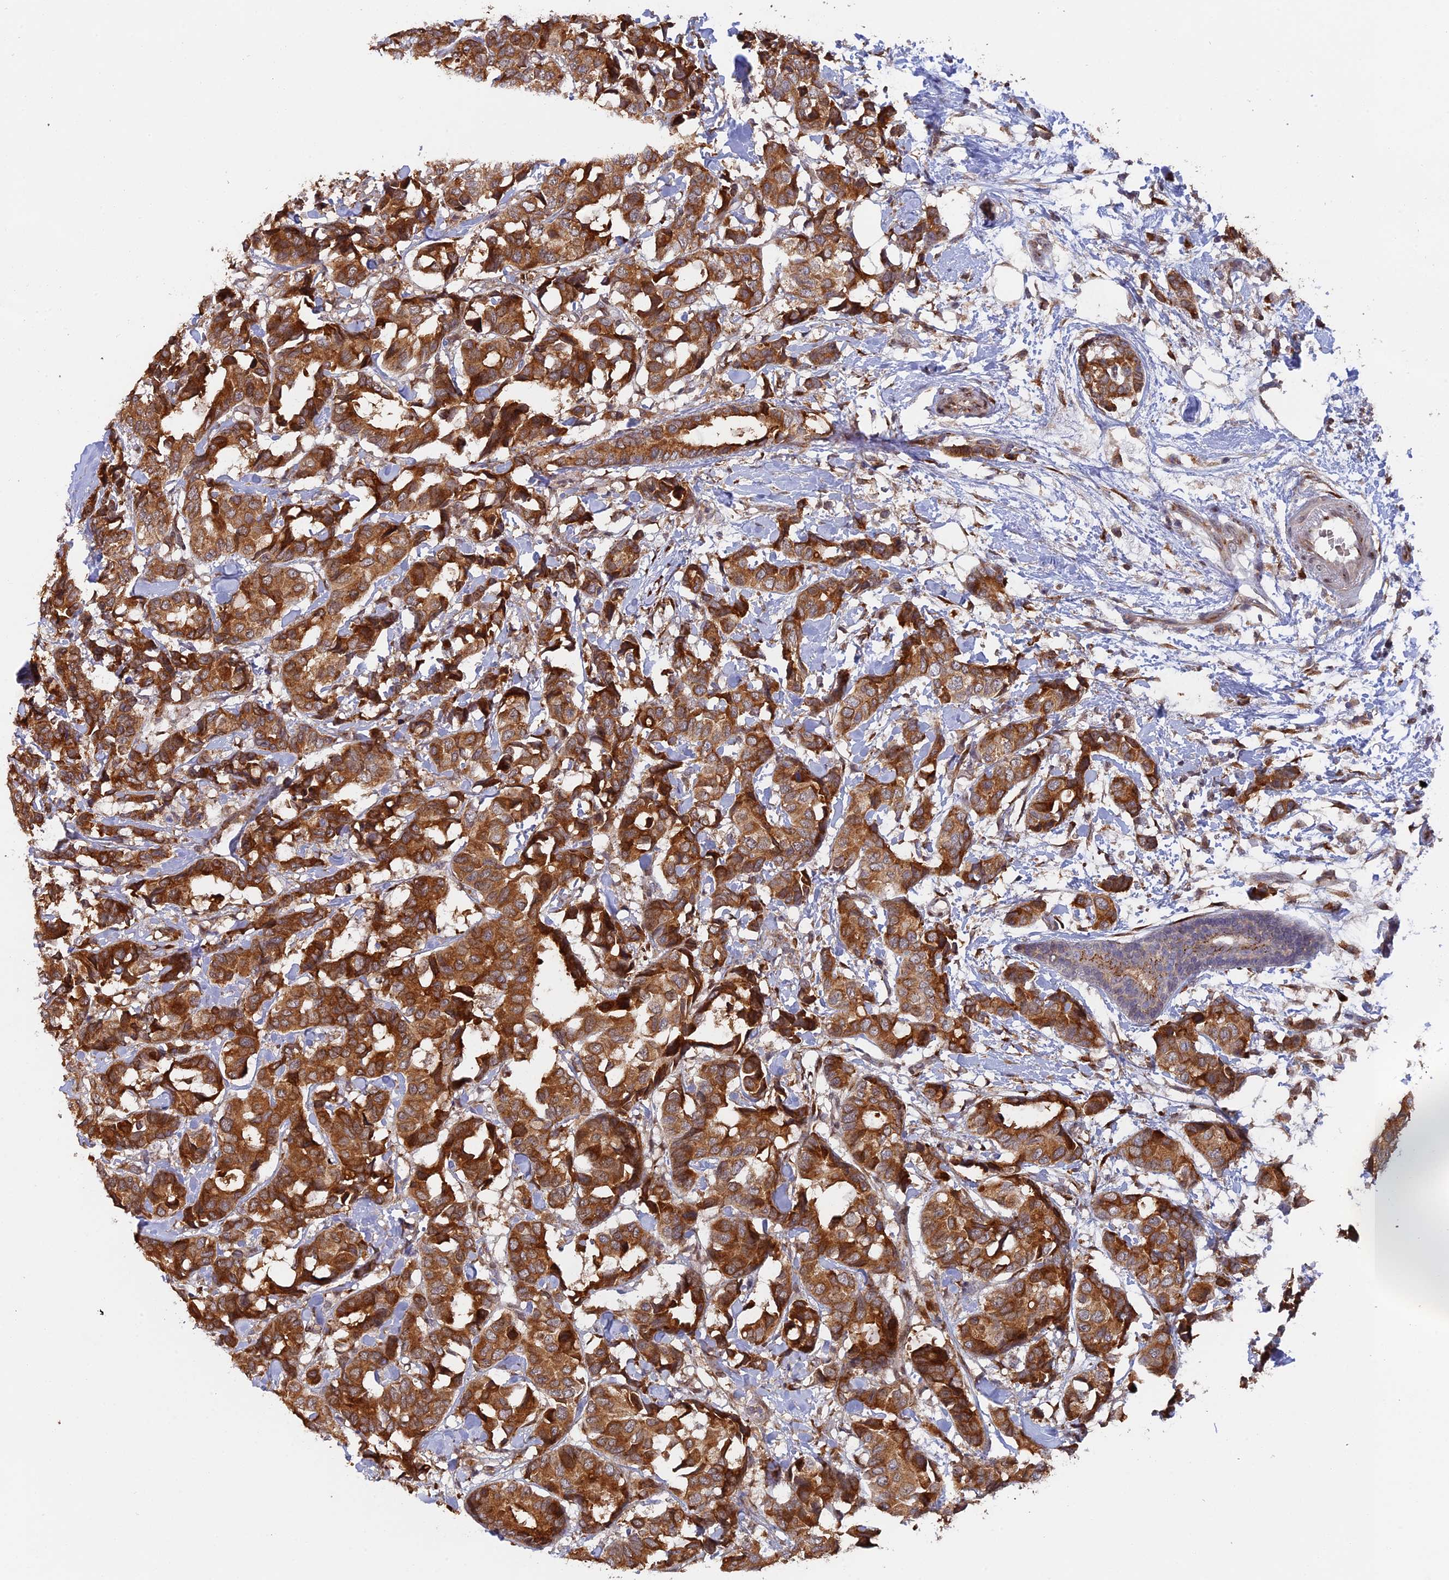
{"staining": {"intensity": "strong", "quantity": ">75%", "location": "cytoplasmic/membranous"}, "tissue": "breast cancer", "cell_type": "Tumor cells", "image_type": "cancer", "snomed": [{"axis": "morphology", "description": "Normal tissue, NOS"}, {"axis": "morphology", "description": "Duct carcinoma"}, {"axis": "topography", "description": "Breast"}], "caption": "Protein expression analysis of human breast infiltrating ductal carcinoma reveals strong cytoplasmic/membranous staining in approximately >75% of tumor cells.", "gene": "SNX17", "patient": {"sex": "female", "age": 87}}